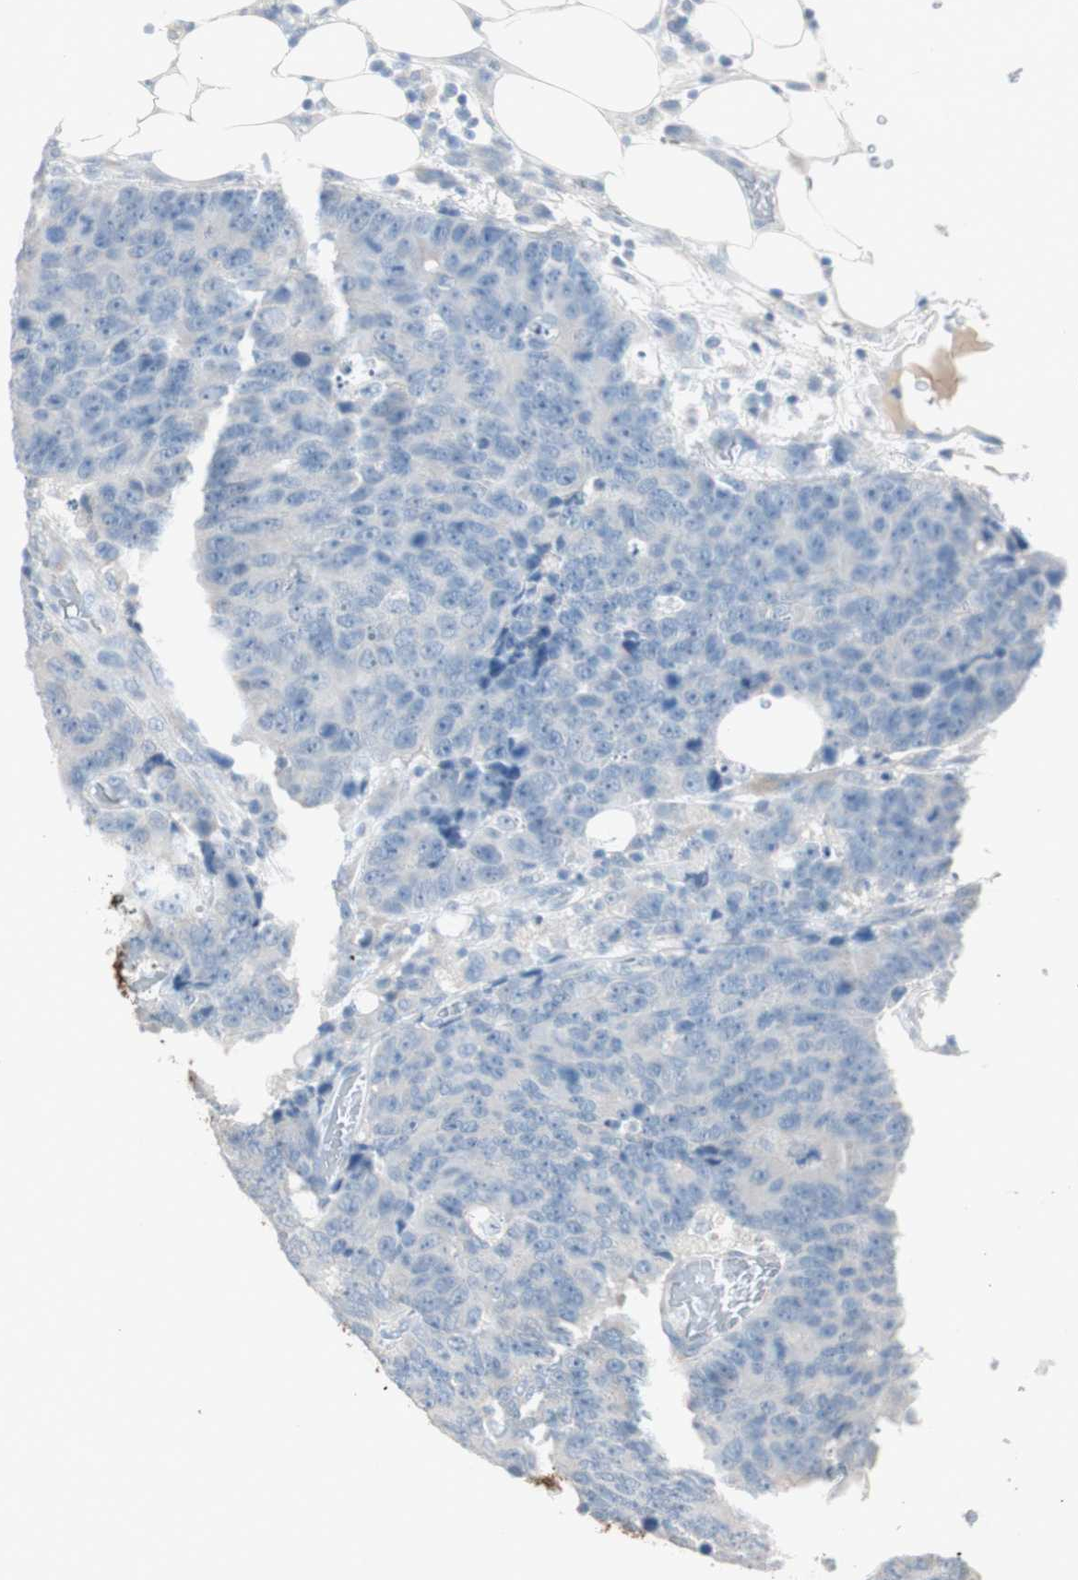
{"staining": {"intensity": "negative", "quantity": "none", "location": "none"}, "tissue": "colorectal cancer", "cell_type": "Tumor cells", "image_type": "cancer", "snomed": [{"axis": "morphology", "description": "Adenocarcinoma, NOS"}, {"axis": "topography", "description": "Colon"}], "caption": "Tumor cells show no significant protein expression in colorectal adenocarcinoma.", "gene": "KHK", "patient": {"sex": "female", "age": 86}}